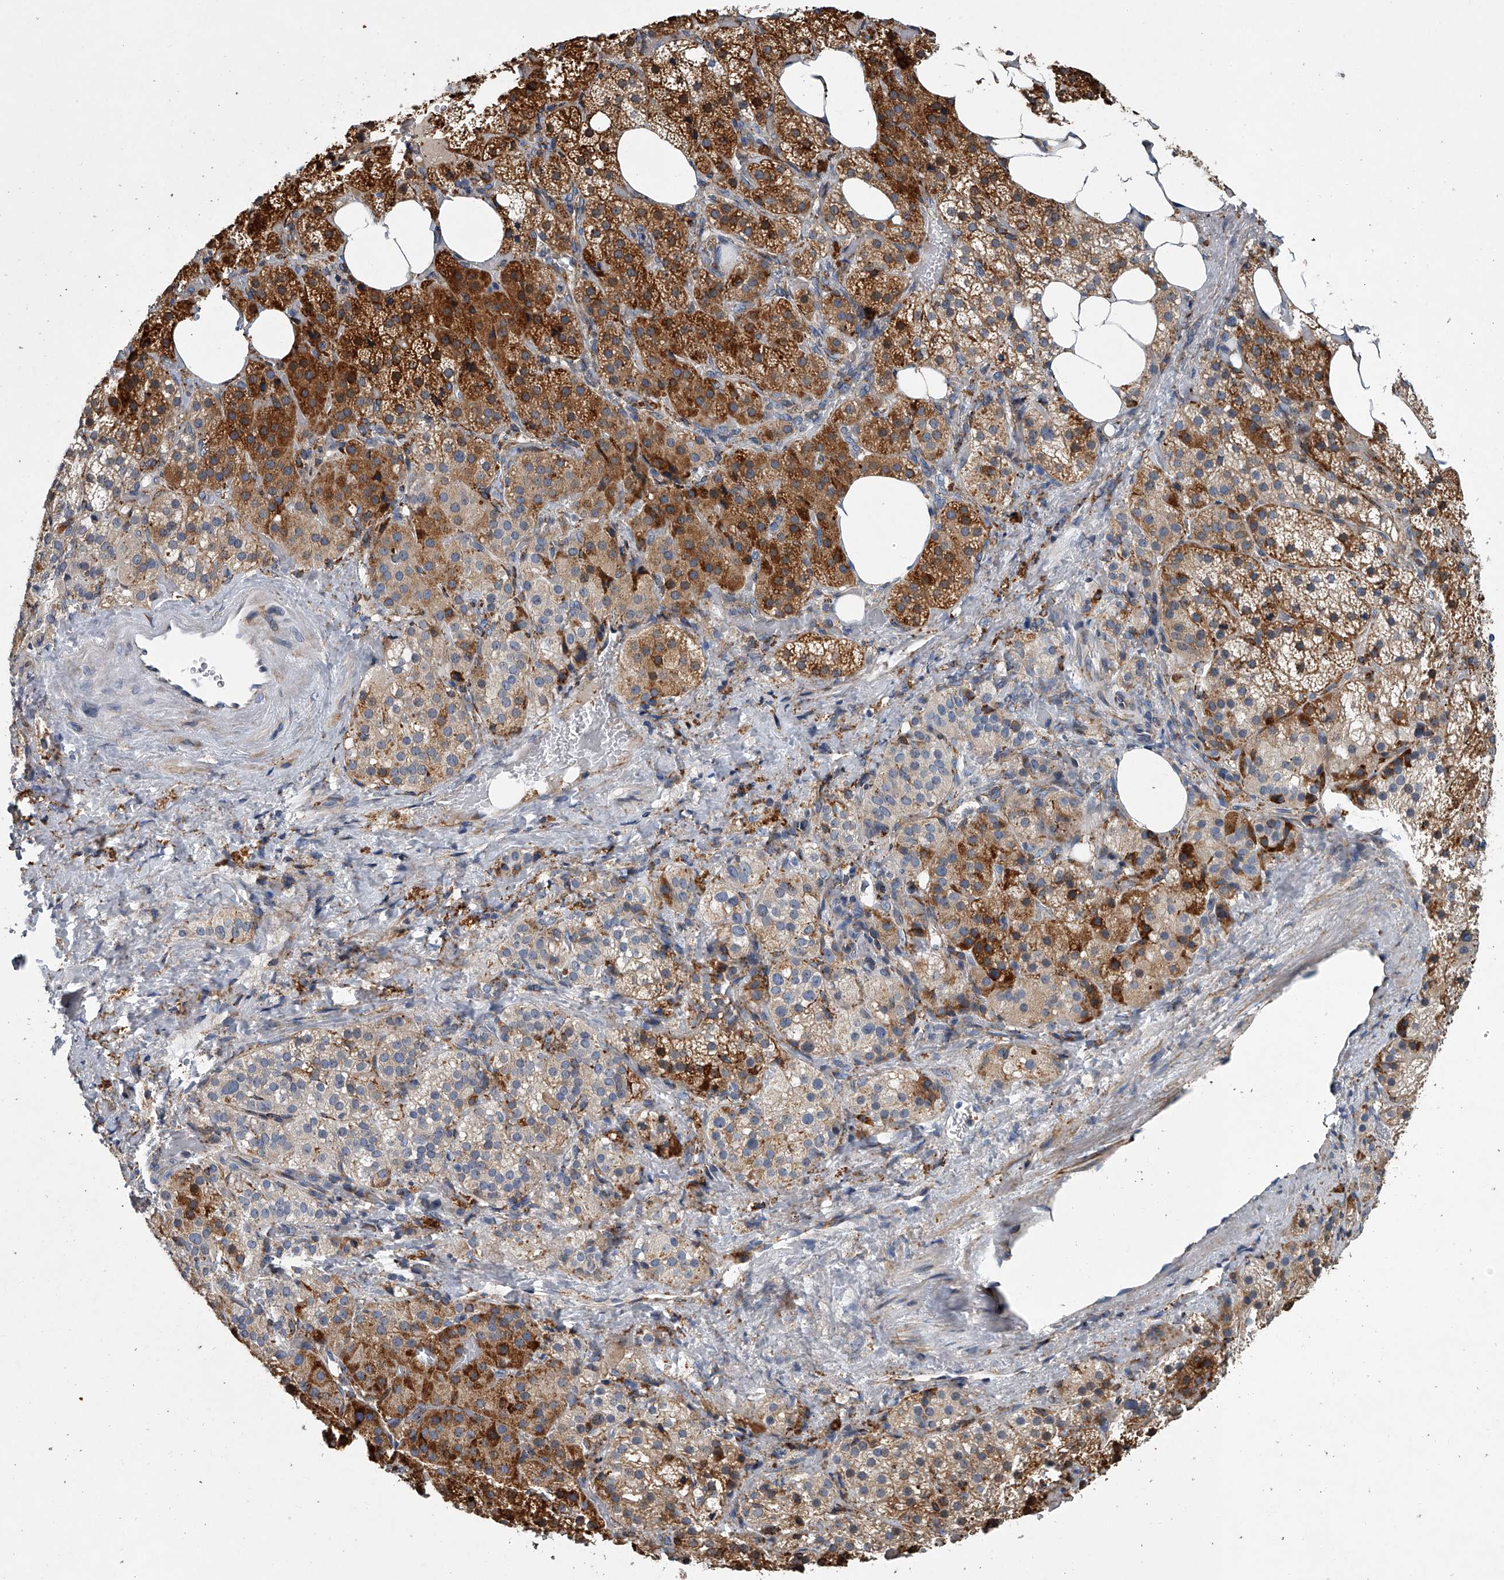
{"staining": {"intensity": "strong", "quantity": ">75%", "location": "cytoplasmic/membranous"}, "tissue": "adrenal gland", "cell_type": "Glandular cells", "image_type": "normal", "snomed": [{"axis": "morphology", "description": "Normal tissue, NOS"}, {"axis": "topography", "description": "Adrenal gland"}], "caption": "Protein expression by immunohistochemistry displays strong cytoplasmic/membranous expression in approximately >75% of glandular cells in normal adrenal gland.", "gene": "TMEM63C", "patient": {"sex": "female", "age": 59}}